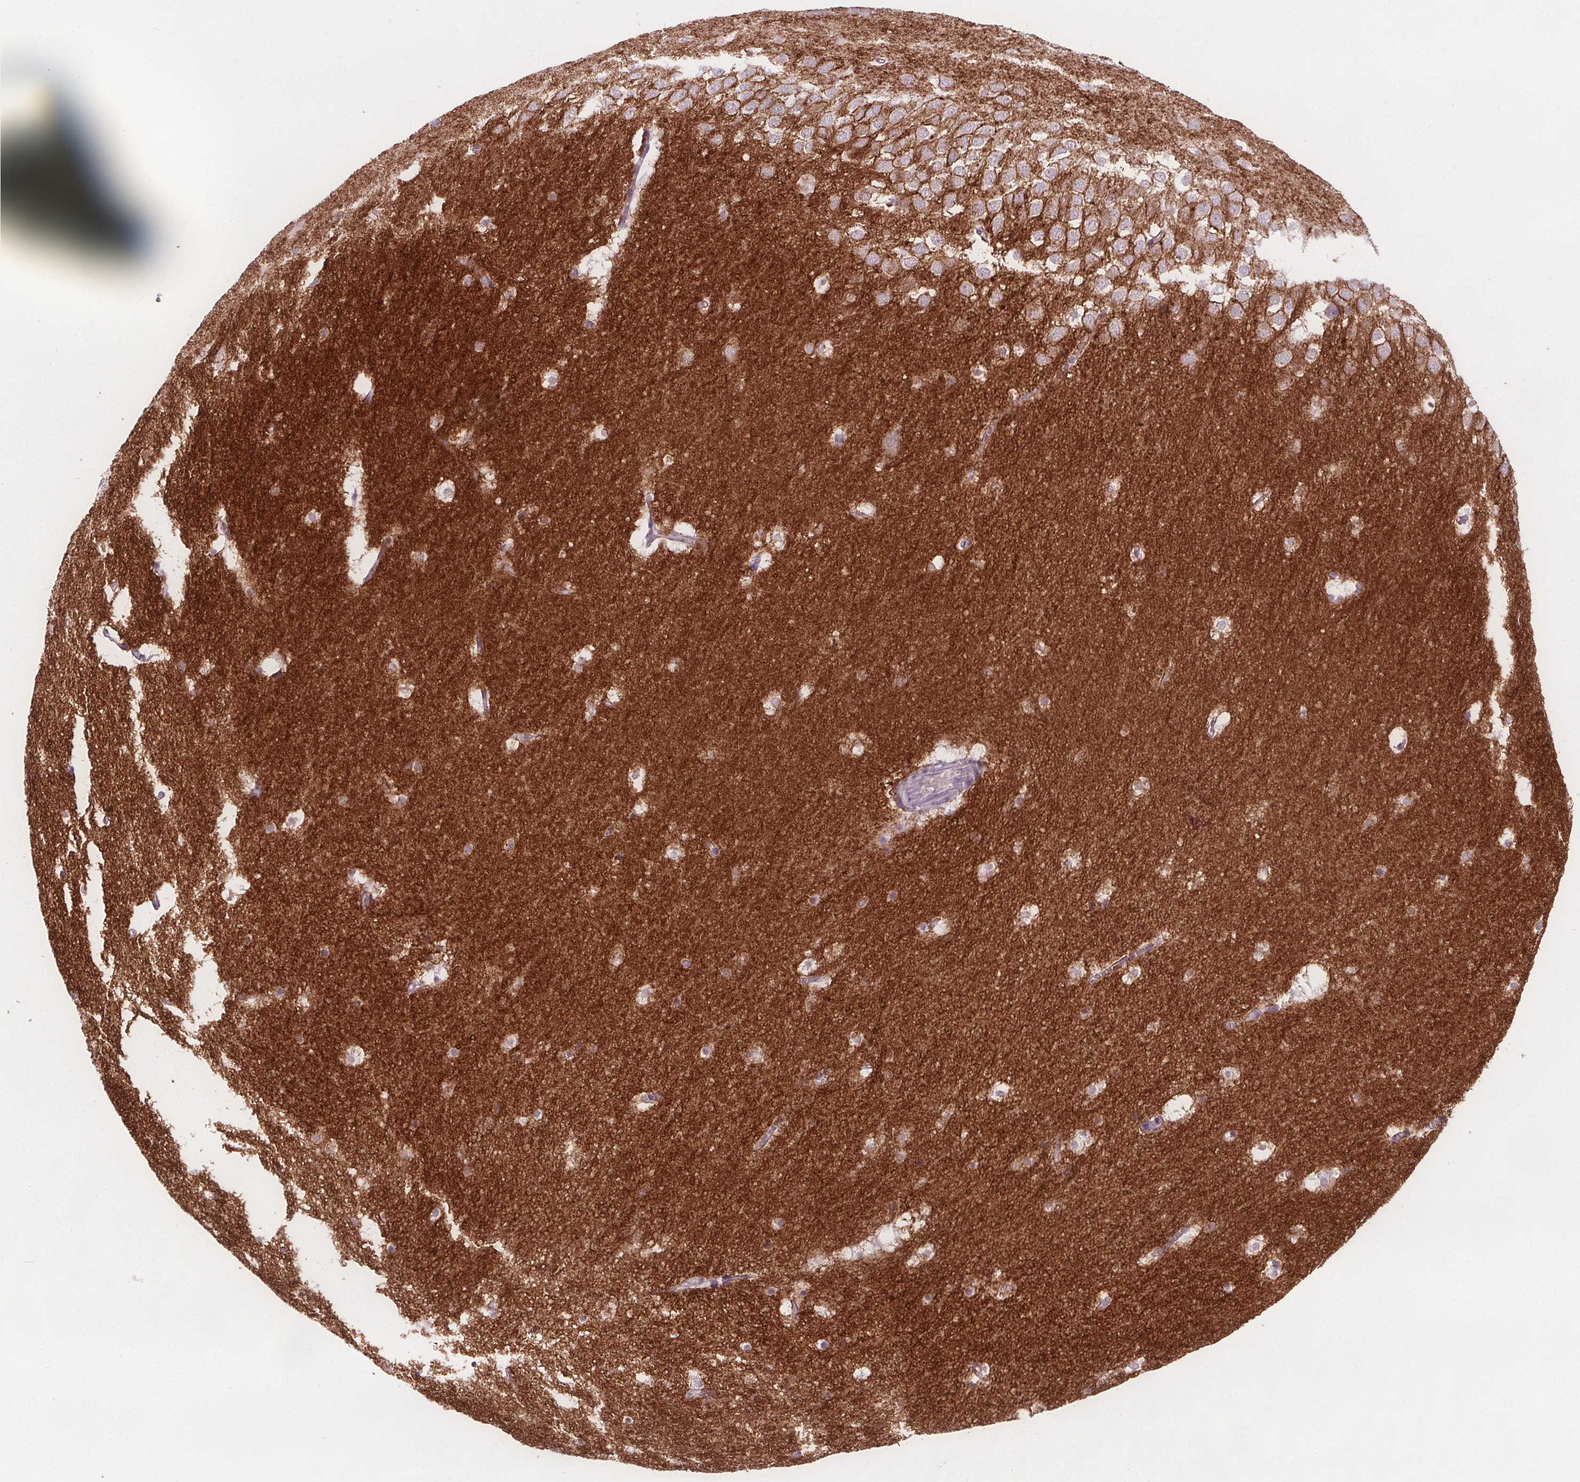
{"staining": {"intensity": "negative", "quantity": "none", "location": "none"}, "tissue": "hippocampus", "cell_type": "Glial cells", "image_type": "normal", "snomed": [{"axis": "morphology", "description": "Normal tissue, NOS"}, {"axis": "topography", "description": "Hippocampus"}], "caption": "The IHC histopathology image has no significant staining in glial cells of hippocampus. (Stains: DAB immunohistochemistry (IHC) with hematoxylin counter stain, Microscopy: brightfield microscopy at high magnification).", "gene": "ATP1A1", "patient": {"sex": "male", "age": 45}}